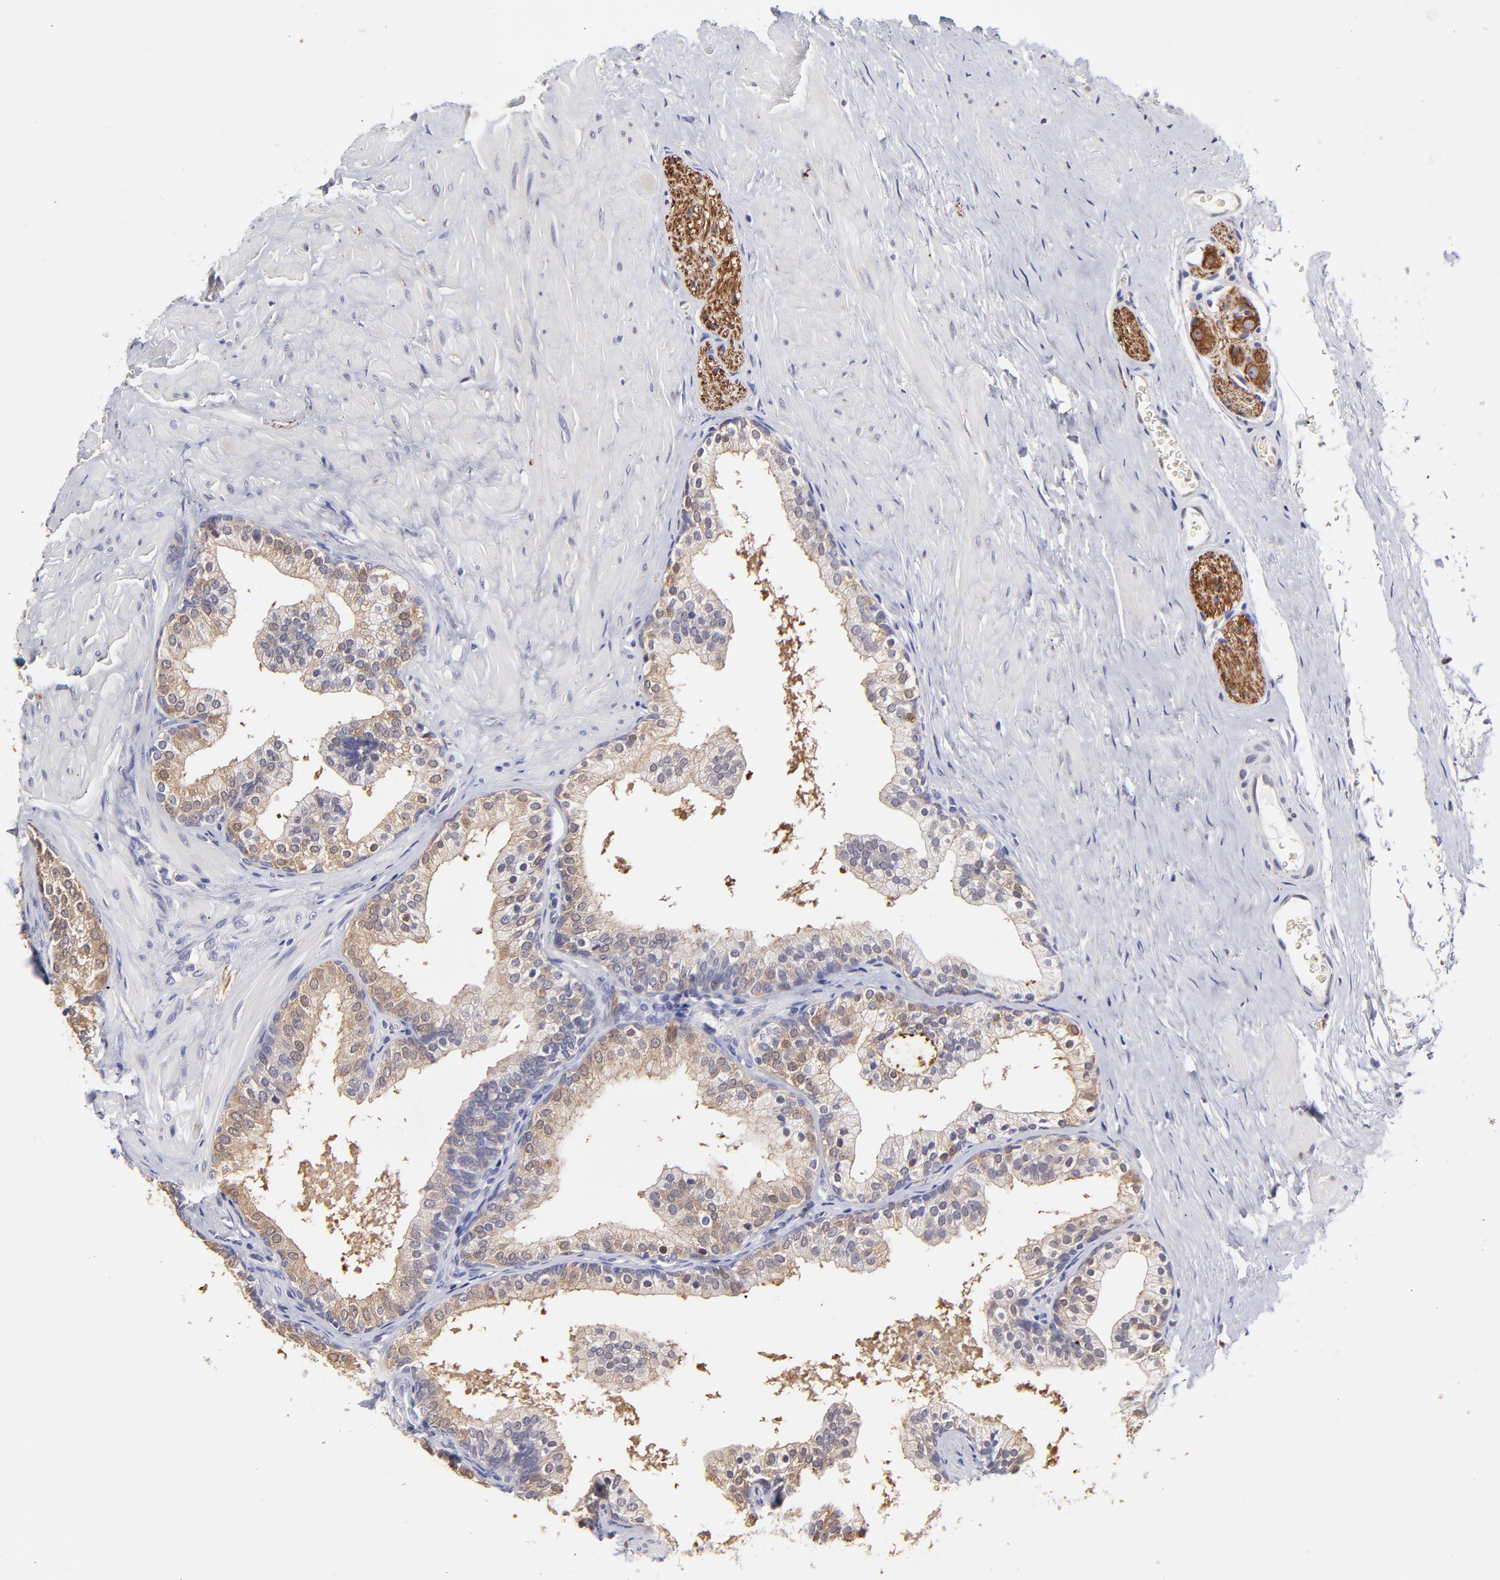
{"staining": {"intensity": "weak", "quantity": ">75%", "location": "cytoplasmic/membranous"}, "tissue": "prostate", "cell_type": "Glandular cells", "image_type": "normal", "snomed": [{"axis": "morphology", "description": "Normal tissue, NOS"}, {"axis": "topography", "description": "Prostate"}], "caption": "Unremarkable prostate was stained to show a protein in brown. There is low levels of weak cytoplasmic/membranous staining in approximately >75% of glandular cells.", "gene": "BTG2", "patient": {"sex": "male", "age": 60}}